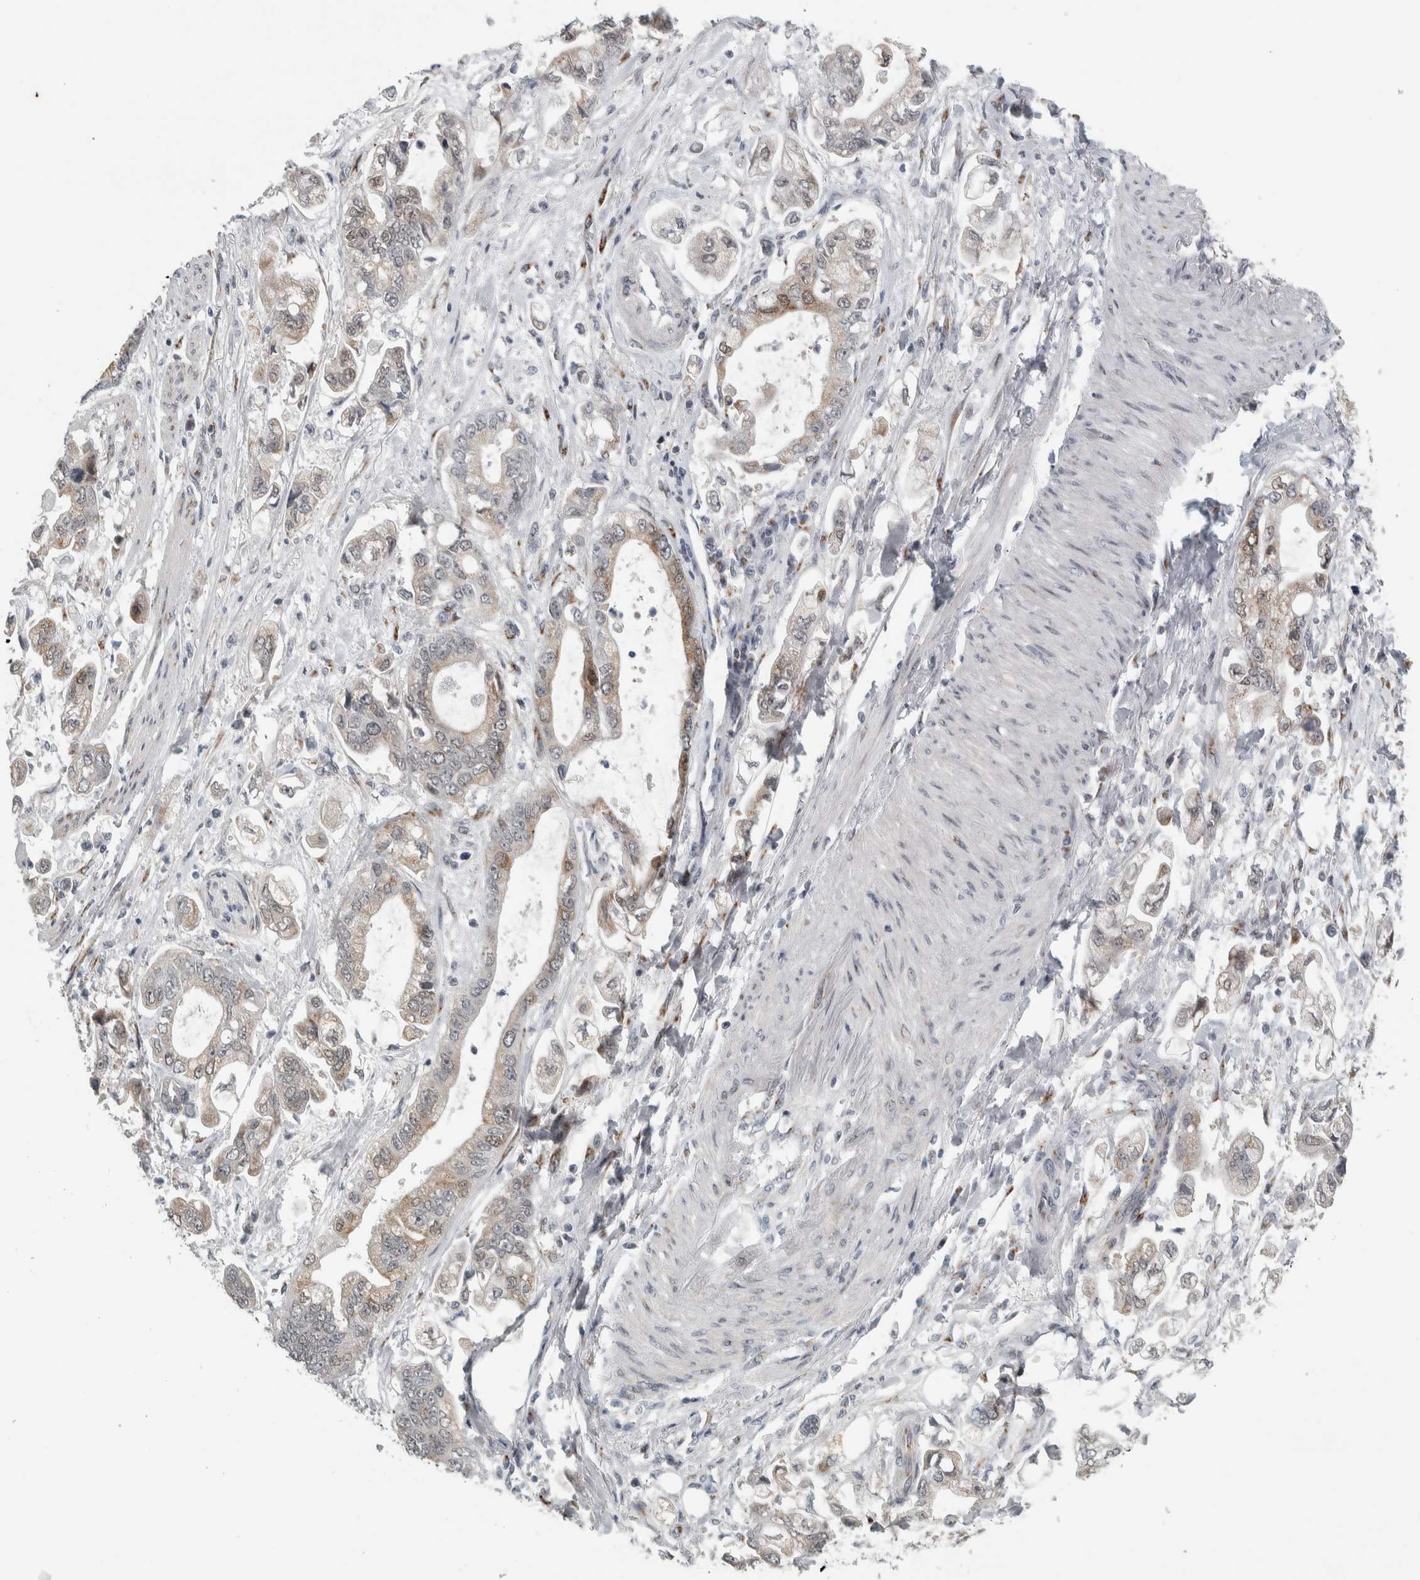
{"staining": {"intensity": "weak", "quantity": ">75%", "location": "cytoplasmic/membranous"}, "tissue": "stomach cancer", "cell_type": "Tumor cells", "image_type": "cancer", "snomed": [{"axis": "morphology", "description": "Normal tissue, NOS"}, {"axis": "morphology", "description": "Adenocarcinoma, NOS"}, {"axis": "topography", "description": "Stomach"}], "caption": "Immunohistochemical staining of stomach cancer (adenocarcinoma) shows low levels of weak cytoplasmic/membranous protein staining in about >75% of tumor cells.", "gene": "ZMYND8", "patient": {"sex": "male", "age": 62}}